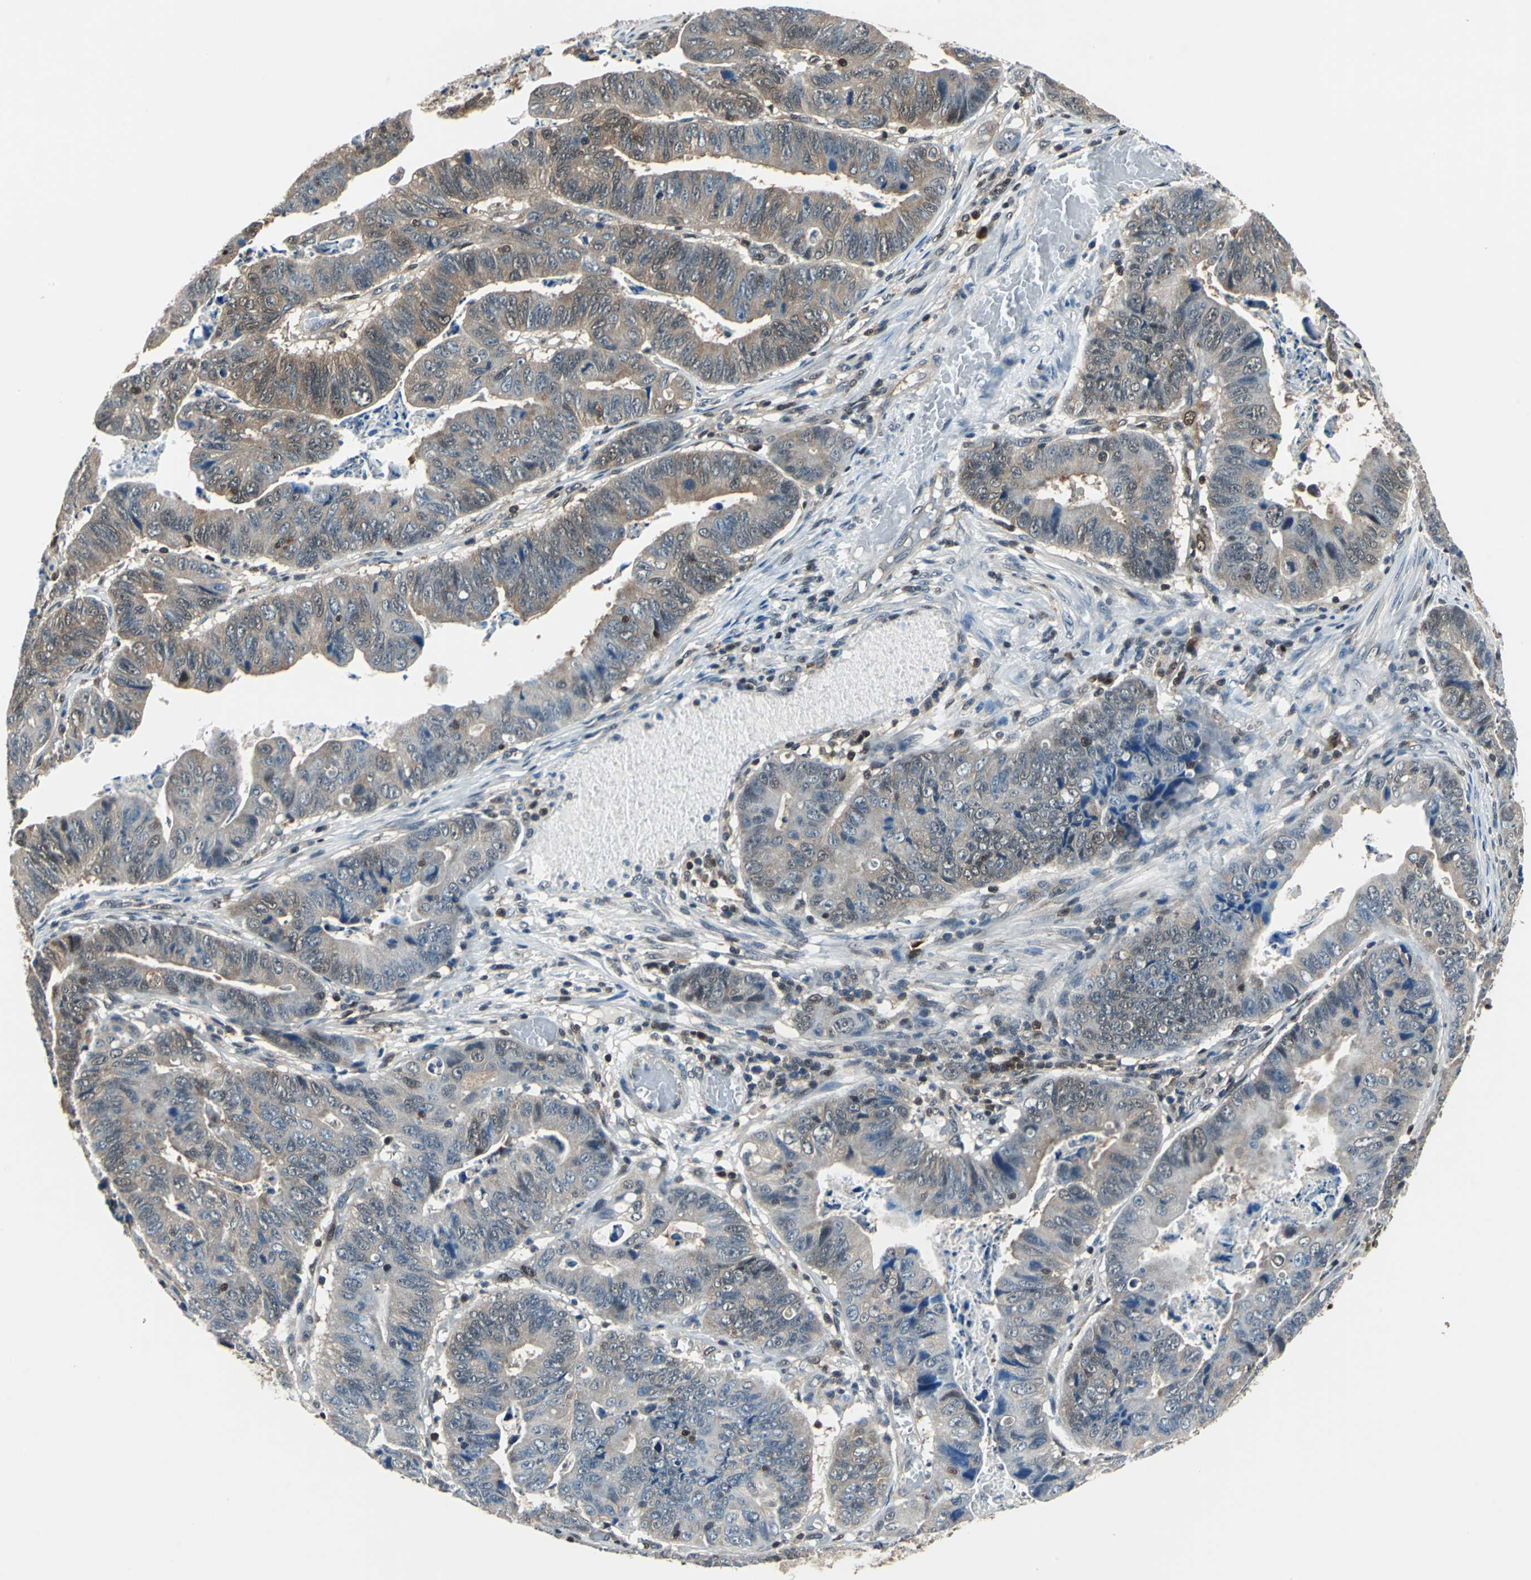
{"staining": {"intensity": "moderate", "quantity": ">75%", "location": "cytoplasmic/membranous,nuclear"}, "tissue": "stomach cancer", "cell_type": "Tumor cells", "image_type": "cancer", "snomed": [{"axis": "morphology", "description": "Adenocarcinoma, NOS"}, {"axis": "topography", "description": "Stomach, lower"}], "caption": "A brown stain highlights moderate cytoplasmic/membranous and nuclear staining of a protein in human stomach adenocarcinoma tumor cells.", "gene": "PSME1", "patient": {"sex": "male", "age": 77}}